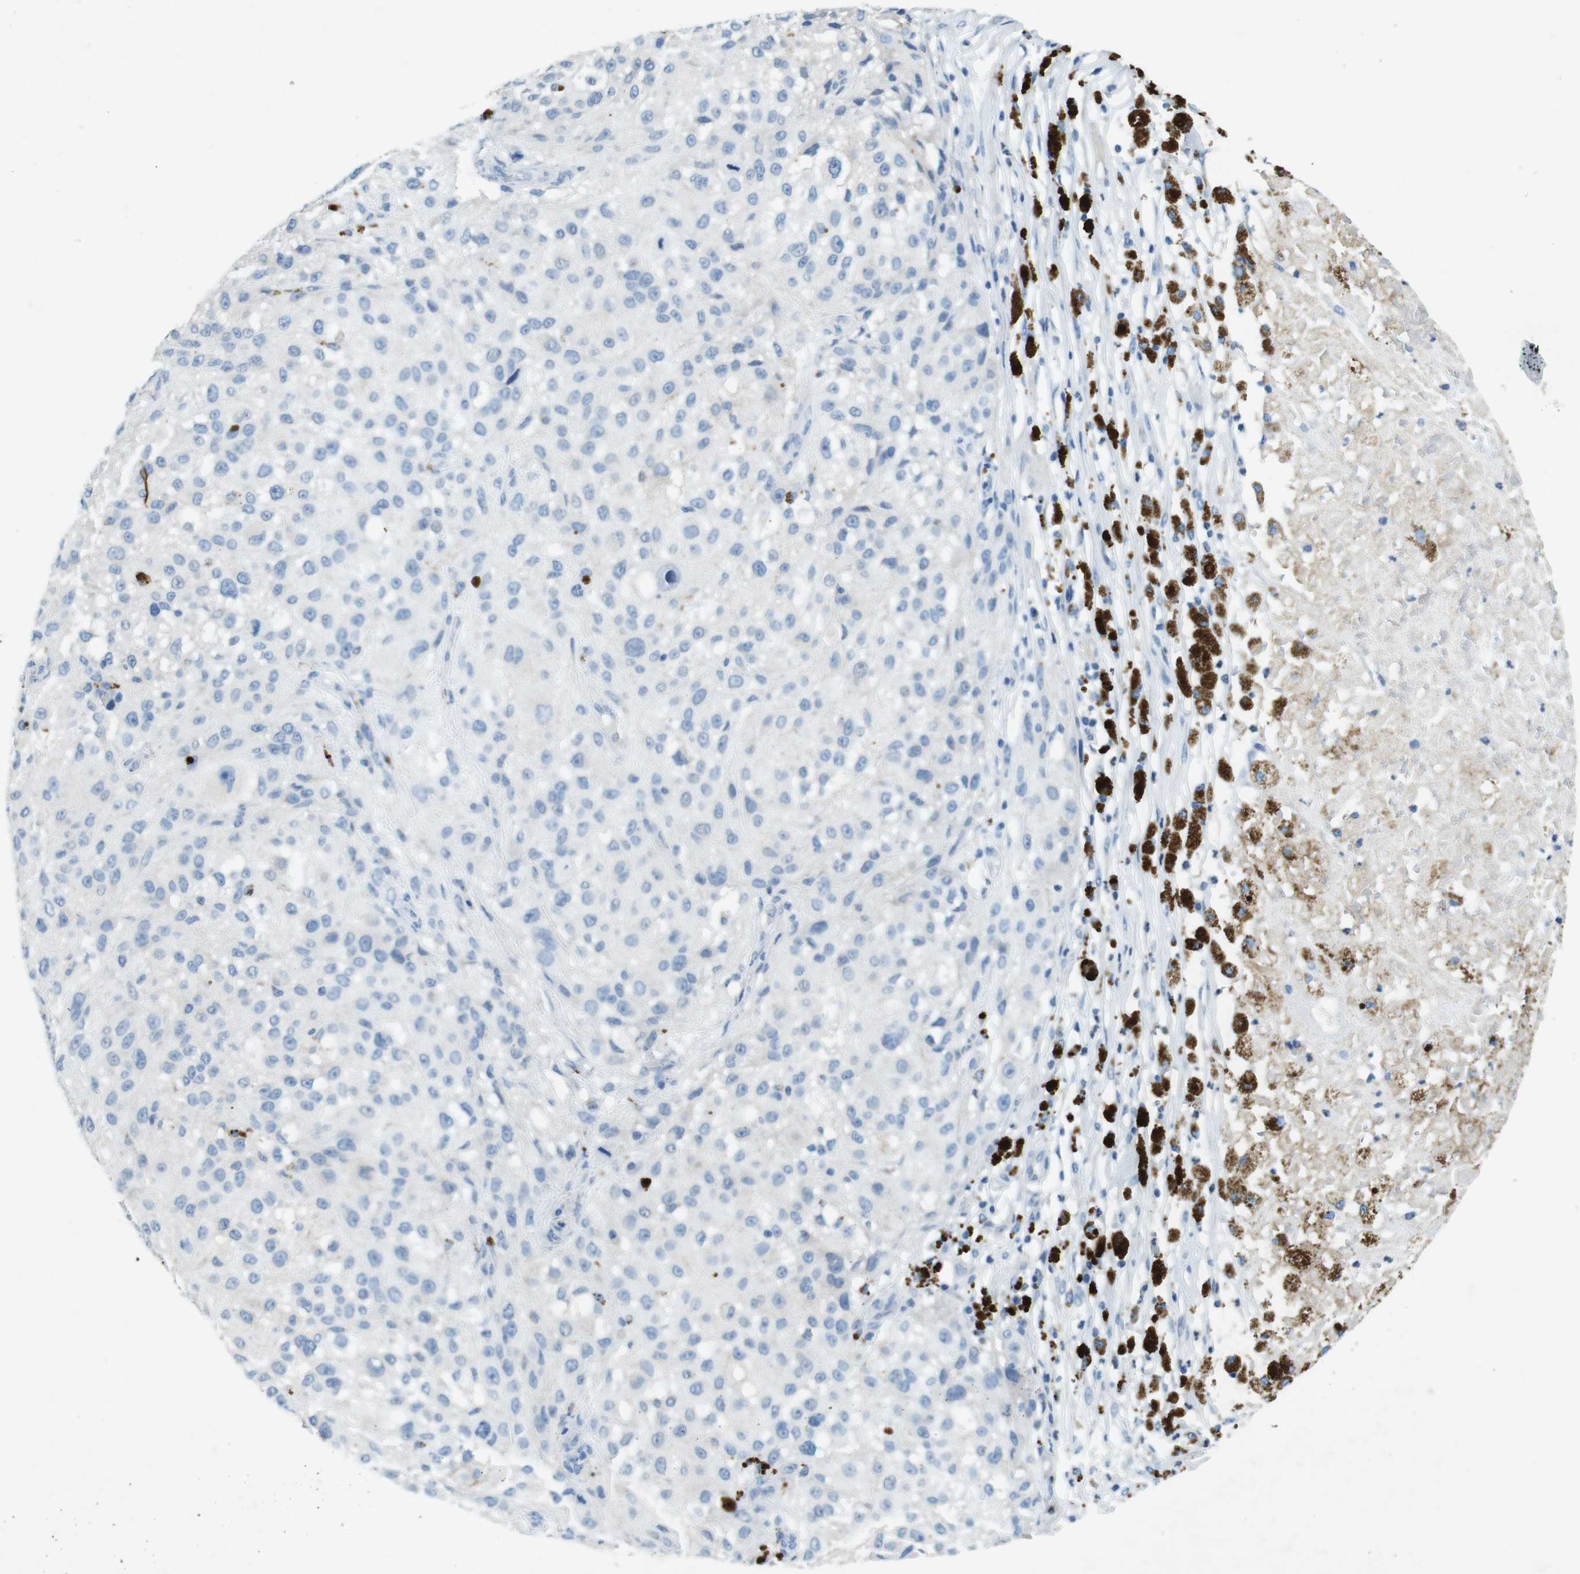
{"staining": {"intensity": "negative", "quantity": "none", "location": "none"}, "tissue": "melanoma", "cell_type": "Tumor cells", "image_type": "cancer", "snomed": [{"axis": "morphology", "description": "Necrosis, NOS"}, {"axis": "morphology", "description": "Malignant melanoma, NOS"}, {"axis": "topography", "description": "Skin"}], "caption": "Immunohistochemical staining of human melanoma reveals no significant positivity in tumor cells. Brightfield microscopy of IHC stained with DAB (3,3'-diaminobenzidine) (brown) and hematoxylin (blue), captured at high magnification.", "gene": "CD320", "patient": {"sex": "female", "age": 87}}